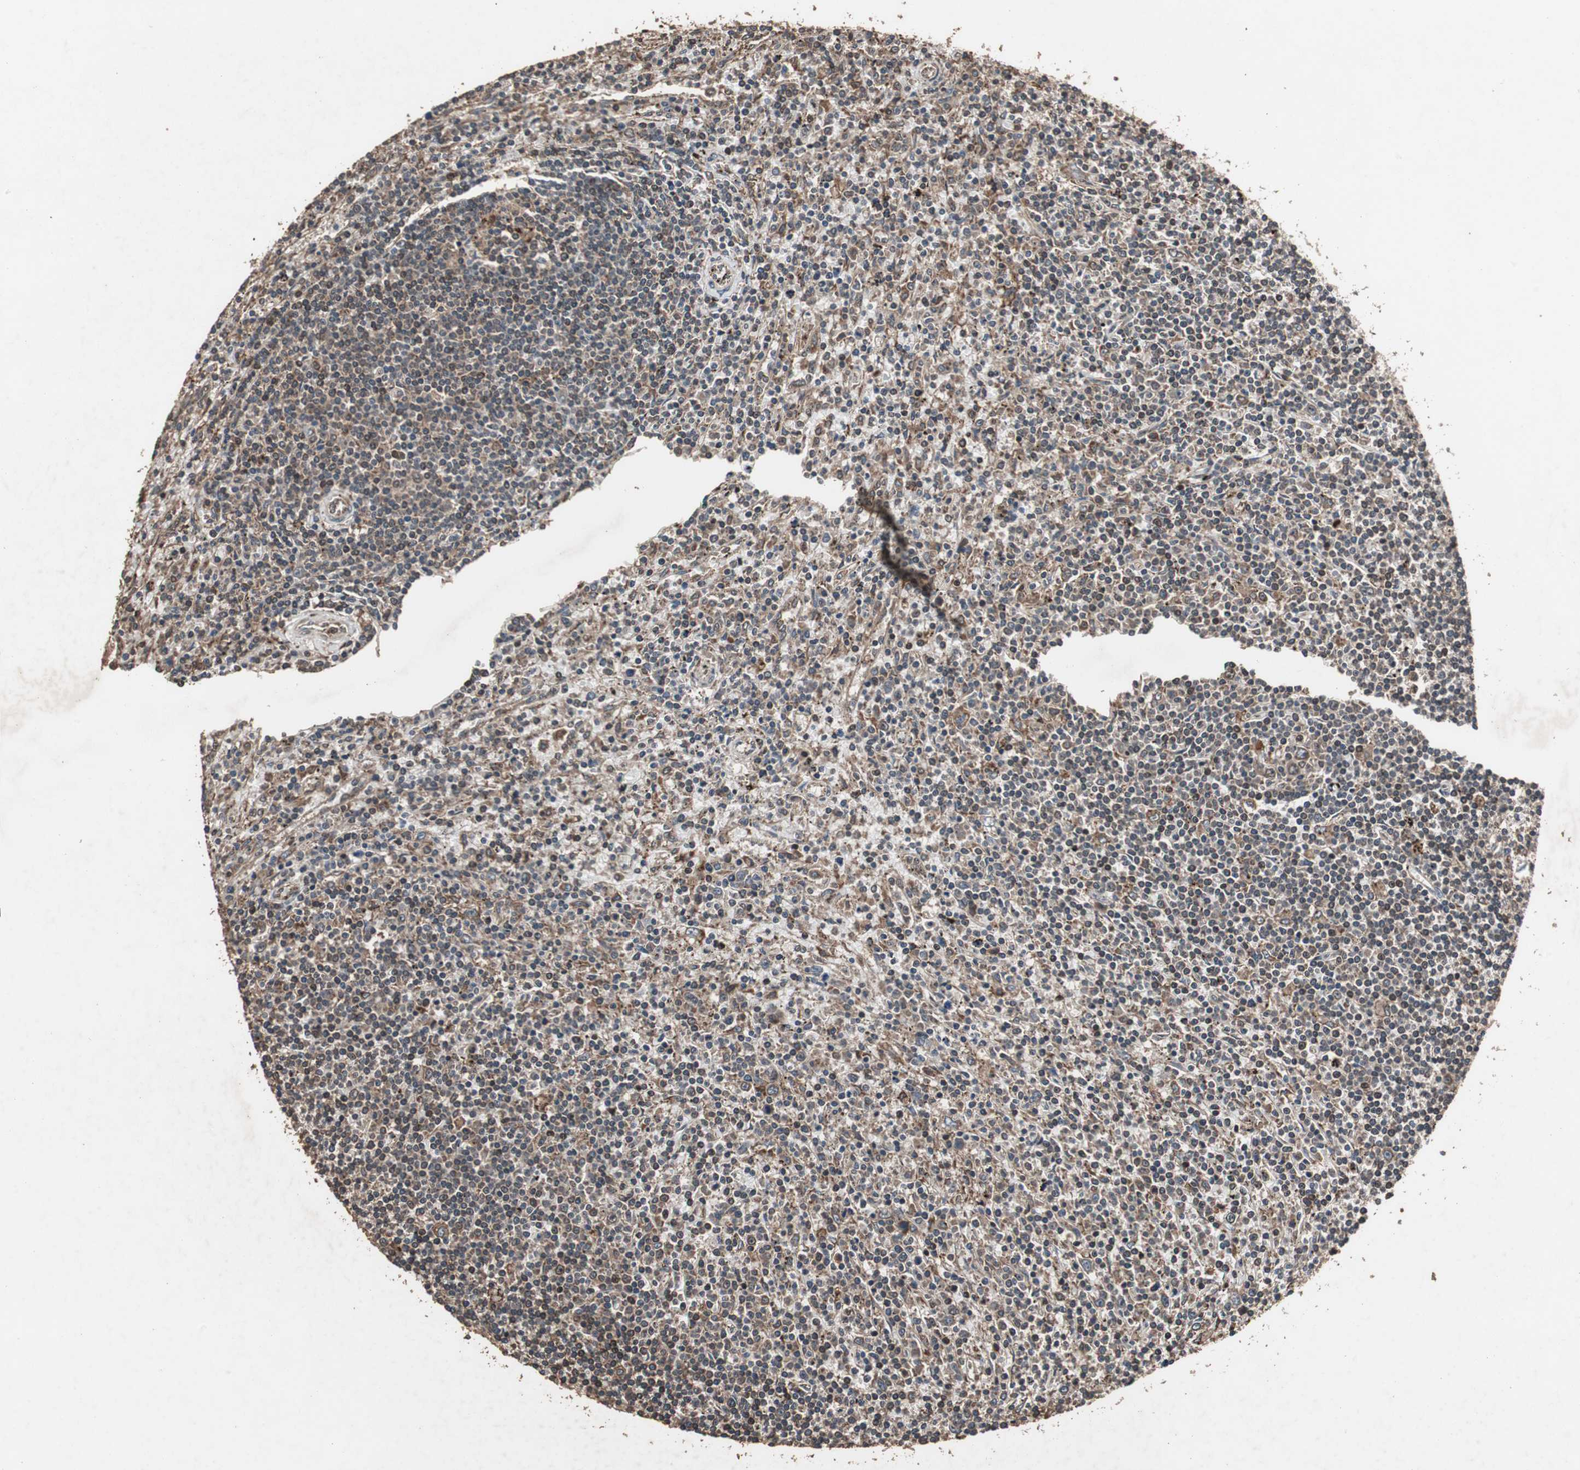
{"staining": {"intensity": "weak", "quantity": "<25%", "location": "cytoplasmic/membranous"}, "tissue": "lymphoma", "cell_type": "Tumor cells", "image_type": "cancer", "snomed": [{"axis": "morphology", "description": "Malignant lymphoma, non-Hodgkin's type, Low grade"}, {"axis": "topography", "description": "Spleen"}], "caption": "Immunohistochemistry image of neoplastic tissue: malignant lymphoma, non-Hodgkin's type (low-grade) stained with DAB exhibits no significant protein expression in tumor cells.", "gene": "LAMTOR5", "patient": {"sex": "male", "age": 76}}